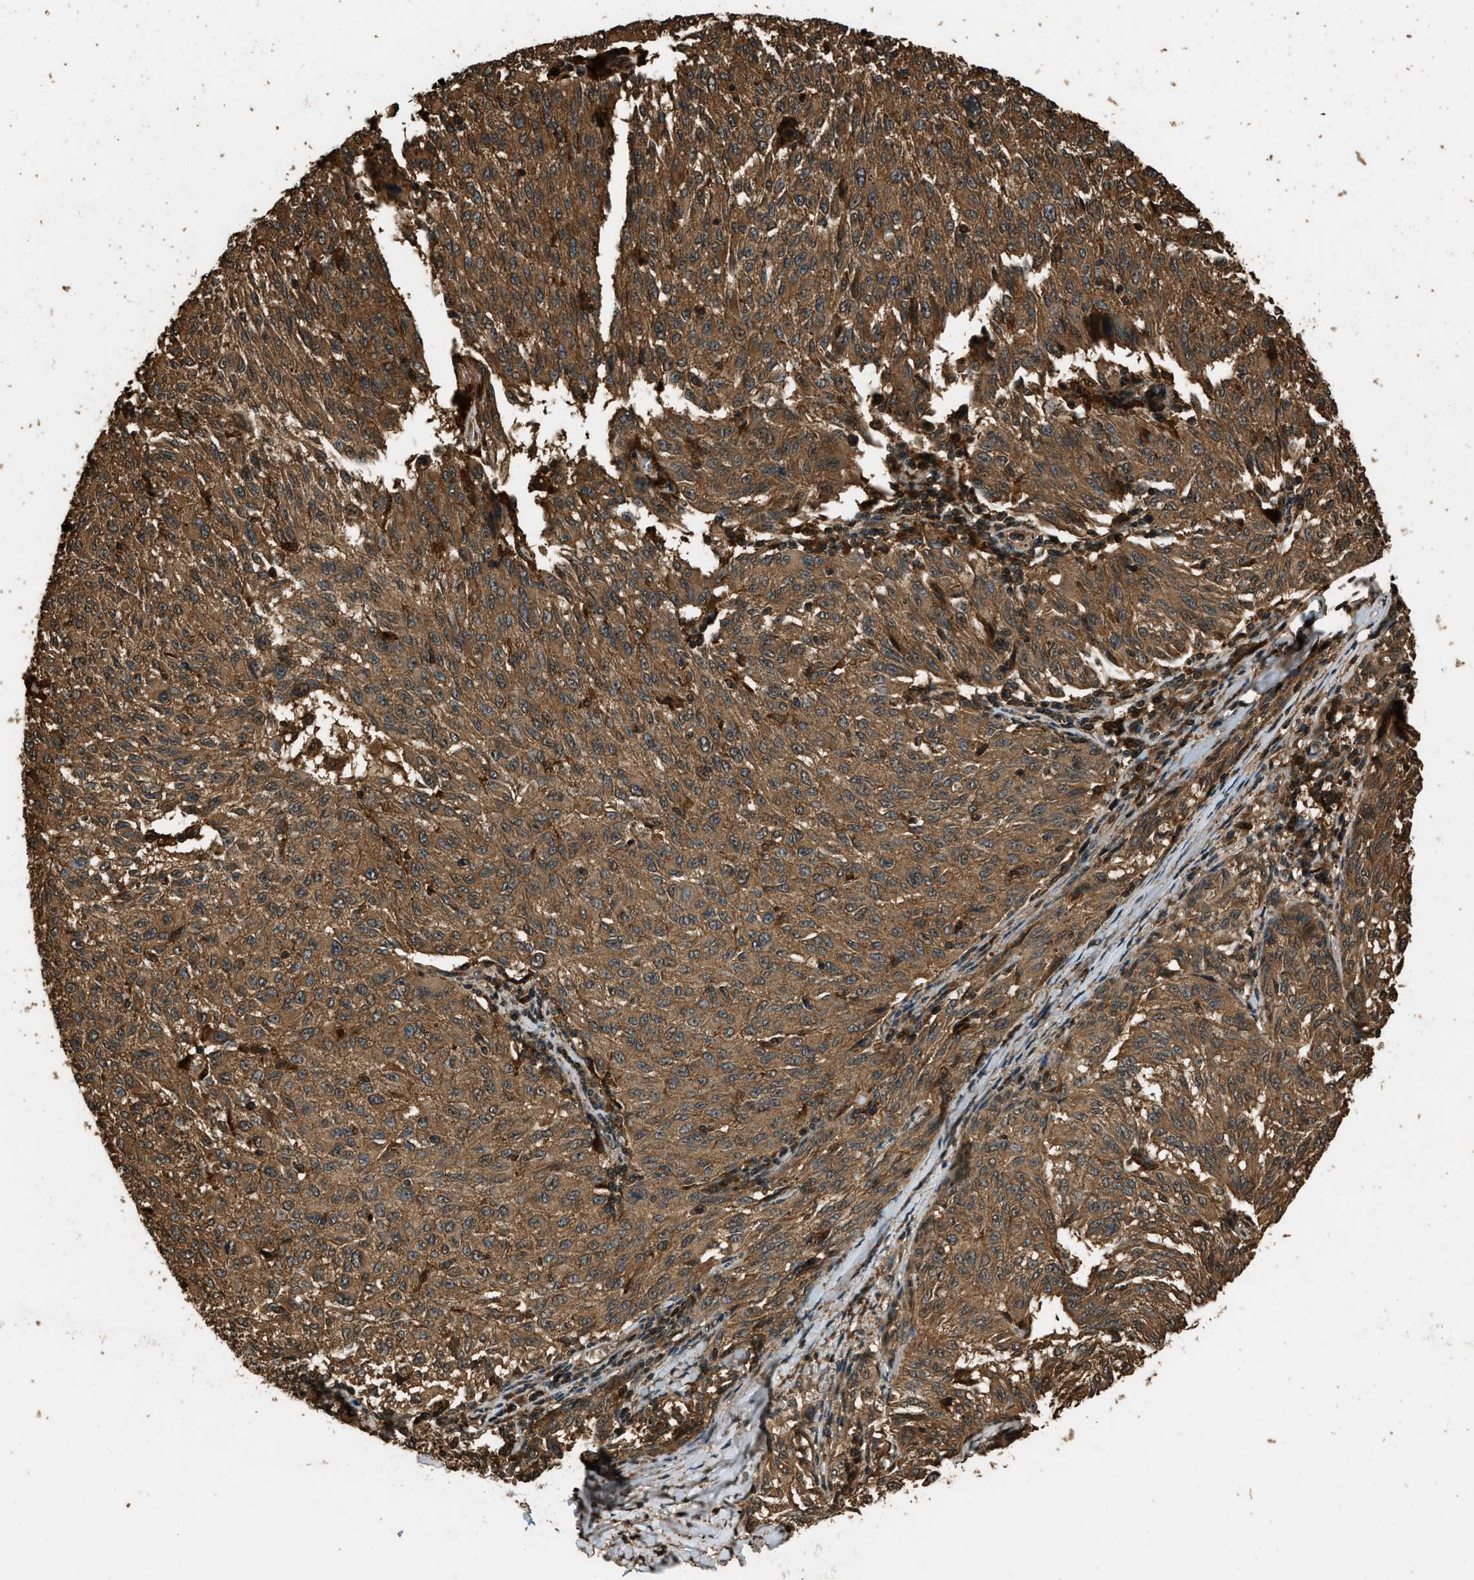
{"staining": {"intensity": "moderate", "quantity": ">75%", "location": "cytoplasmic/membranous"}, "tissue": "melanoma", "cell_type": "Tumor cells", "image_type": "cancer", "snomed": [{"axis": "morphology", "description": "Malignant melanoma, NOS"}, {"axis": "topography", "description": "Skin"}], "caption": "Immunohistochemistry (IHC) histopathology image of malignant melanoma stained for a protein (brown), which demonstrates medium levels of moderate cytoplasmic/membranous expression in about >75% of tumor cells.", "gene": "RAP2A", "patient": {"sex": "female", "age": 72}}